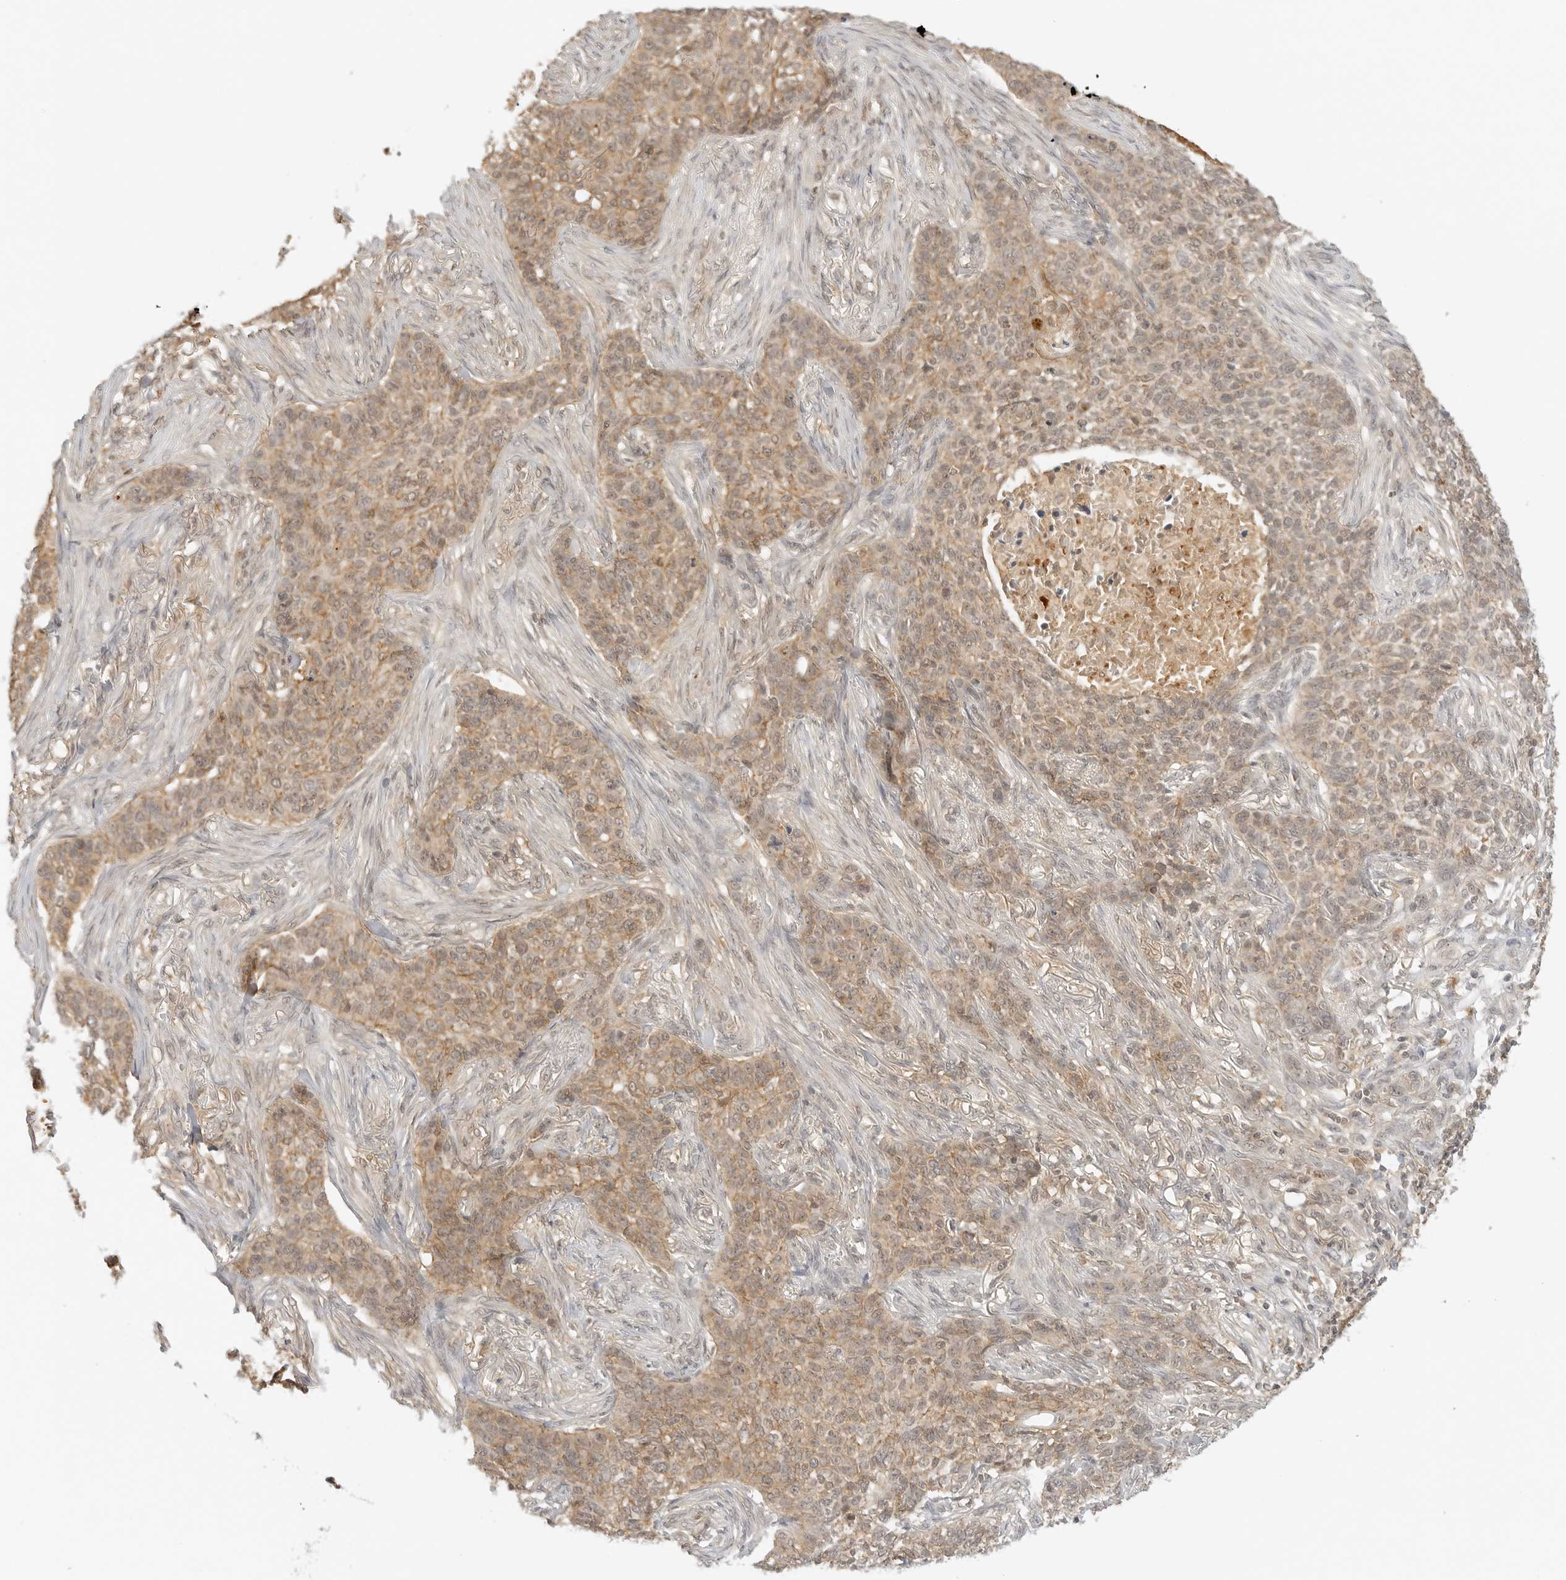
{"staining": {"intensity": "moderate", "quantity": ">75%", "location": "cytoplasmic/membranous"}, "tissue": "skin cancer", "cell_type": "Tumor cells", "image_type": "cancer", "snomed": [{"axis": "morphology", "description": "Basal cell carcinoma"}, {"axis": "topography", "description": "Skin"}], "caption": "A brown stain labels moderate cytoplasmic/membranous expression of a protein in human basal cell carcinoma (skin) tumor cells. (Brightfield microscopy of DAB IHC at high magnification).", "gene": "EPHA1", "patient": {"sex": "male", "age": 85}}